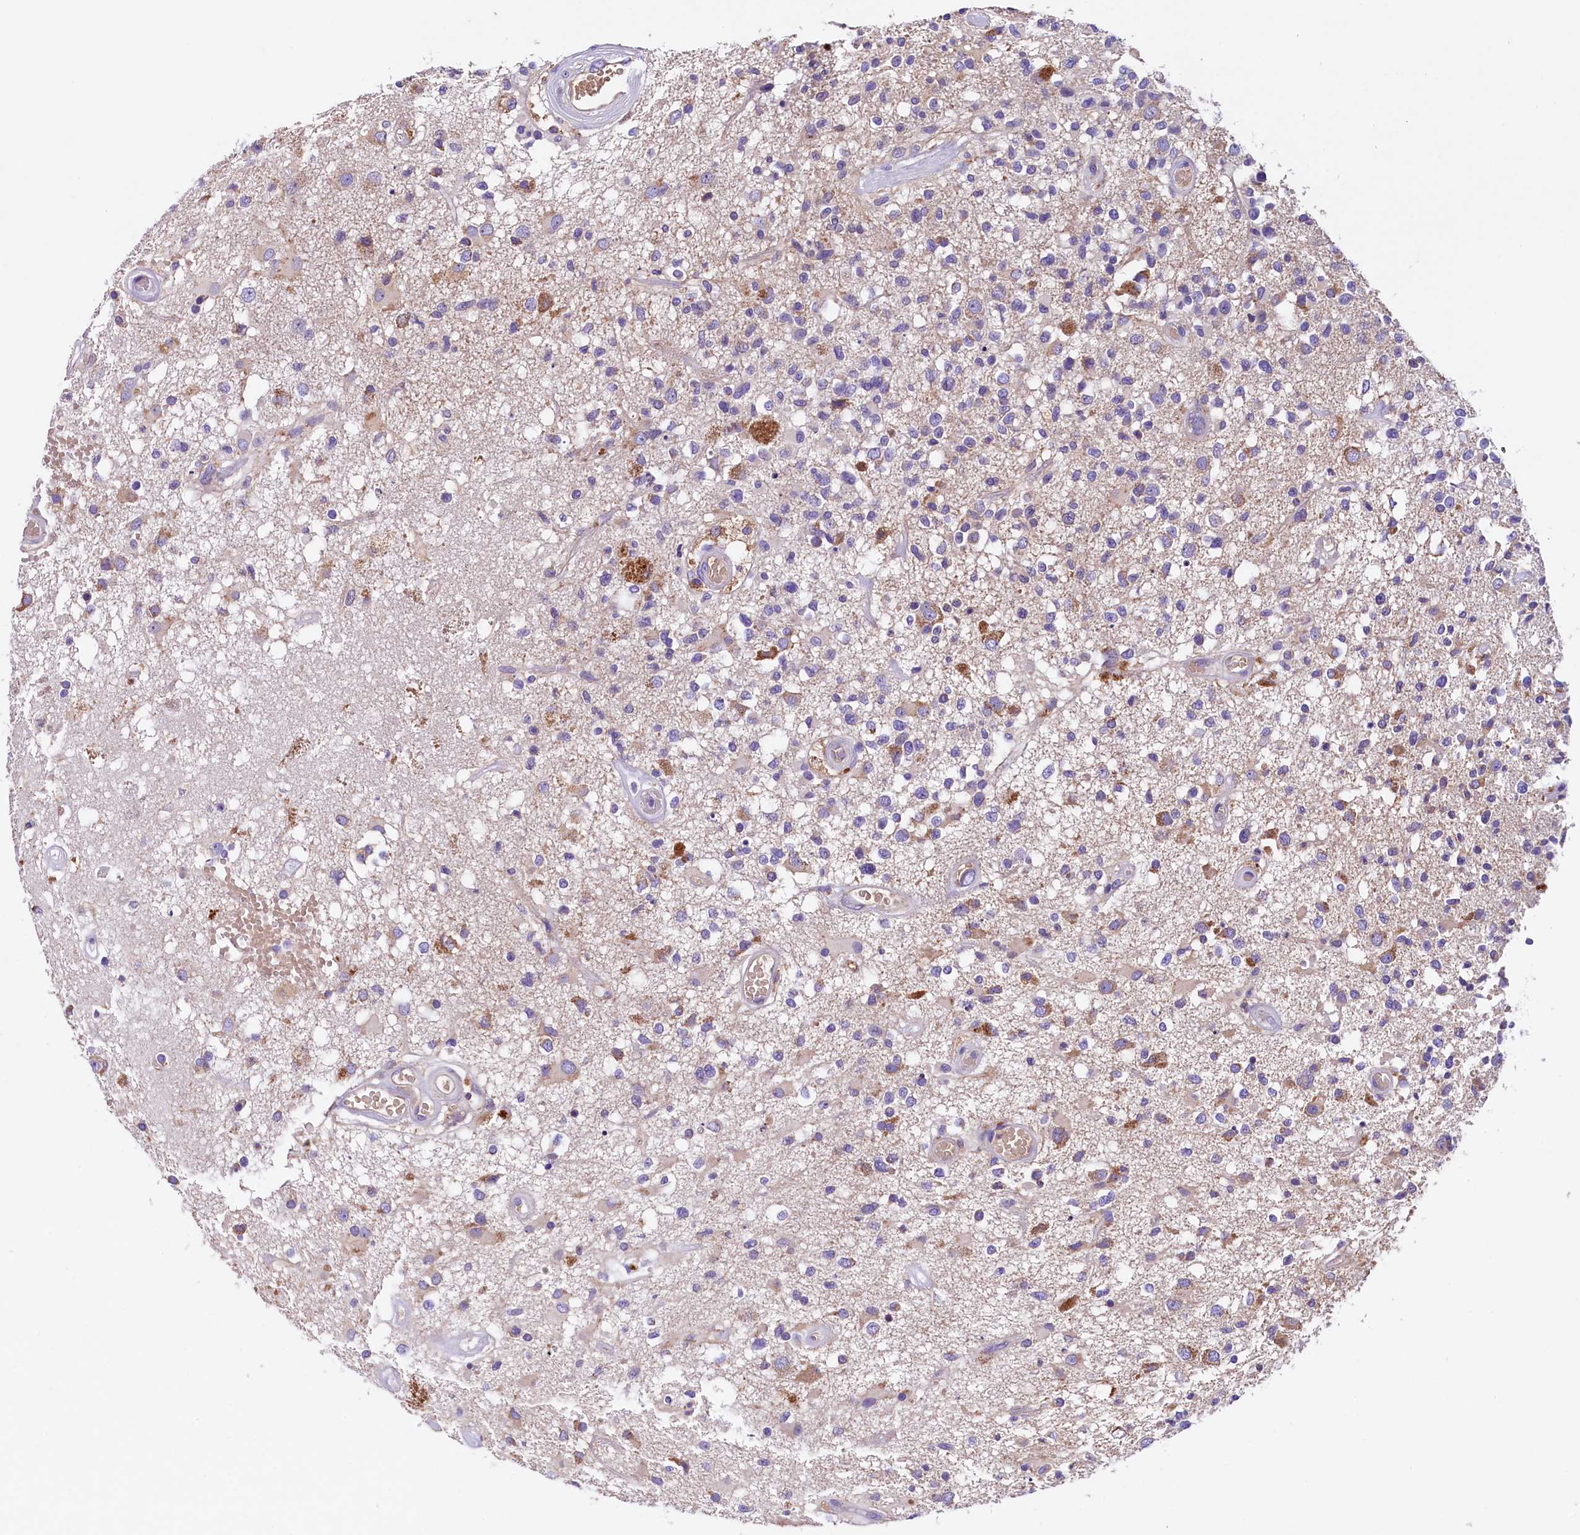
{"staining": {"intensity": "negative", "quantity": "none", "location": "none"}, "tissue": "glioma", "cell_type": "Tumor cells", "image_type": "cancer", "snomed": [{"axis": "morphology", "description": "Glioma, malignant, High grade"}, {"axis": "morphology", "description": "Glioblastoma, NOS"}, {"axis": "topography", "description": "Brain"}], "caption": "Tumor cells are negative for brown protein staining in glioma.", "gene": "SIX5", "patient": {"sex": "male", "age": 60}}